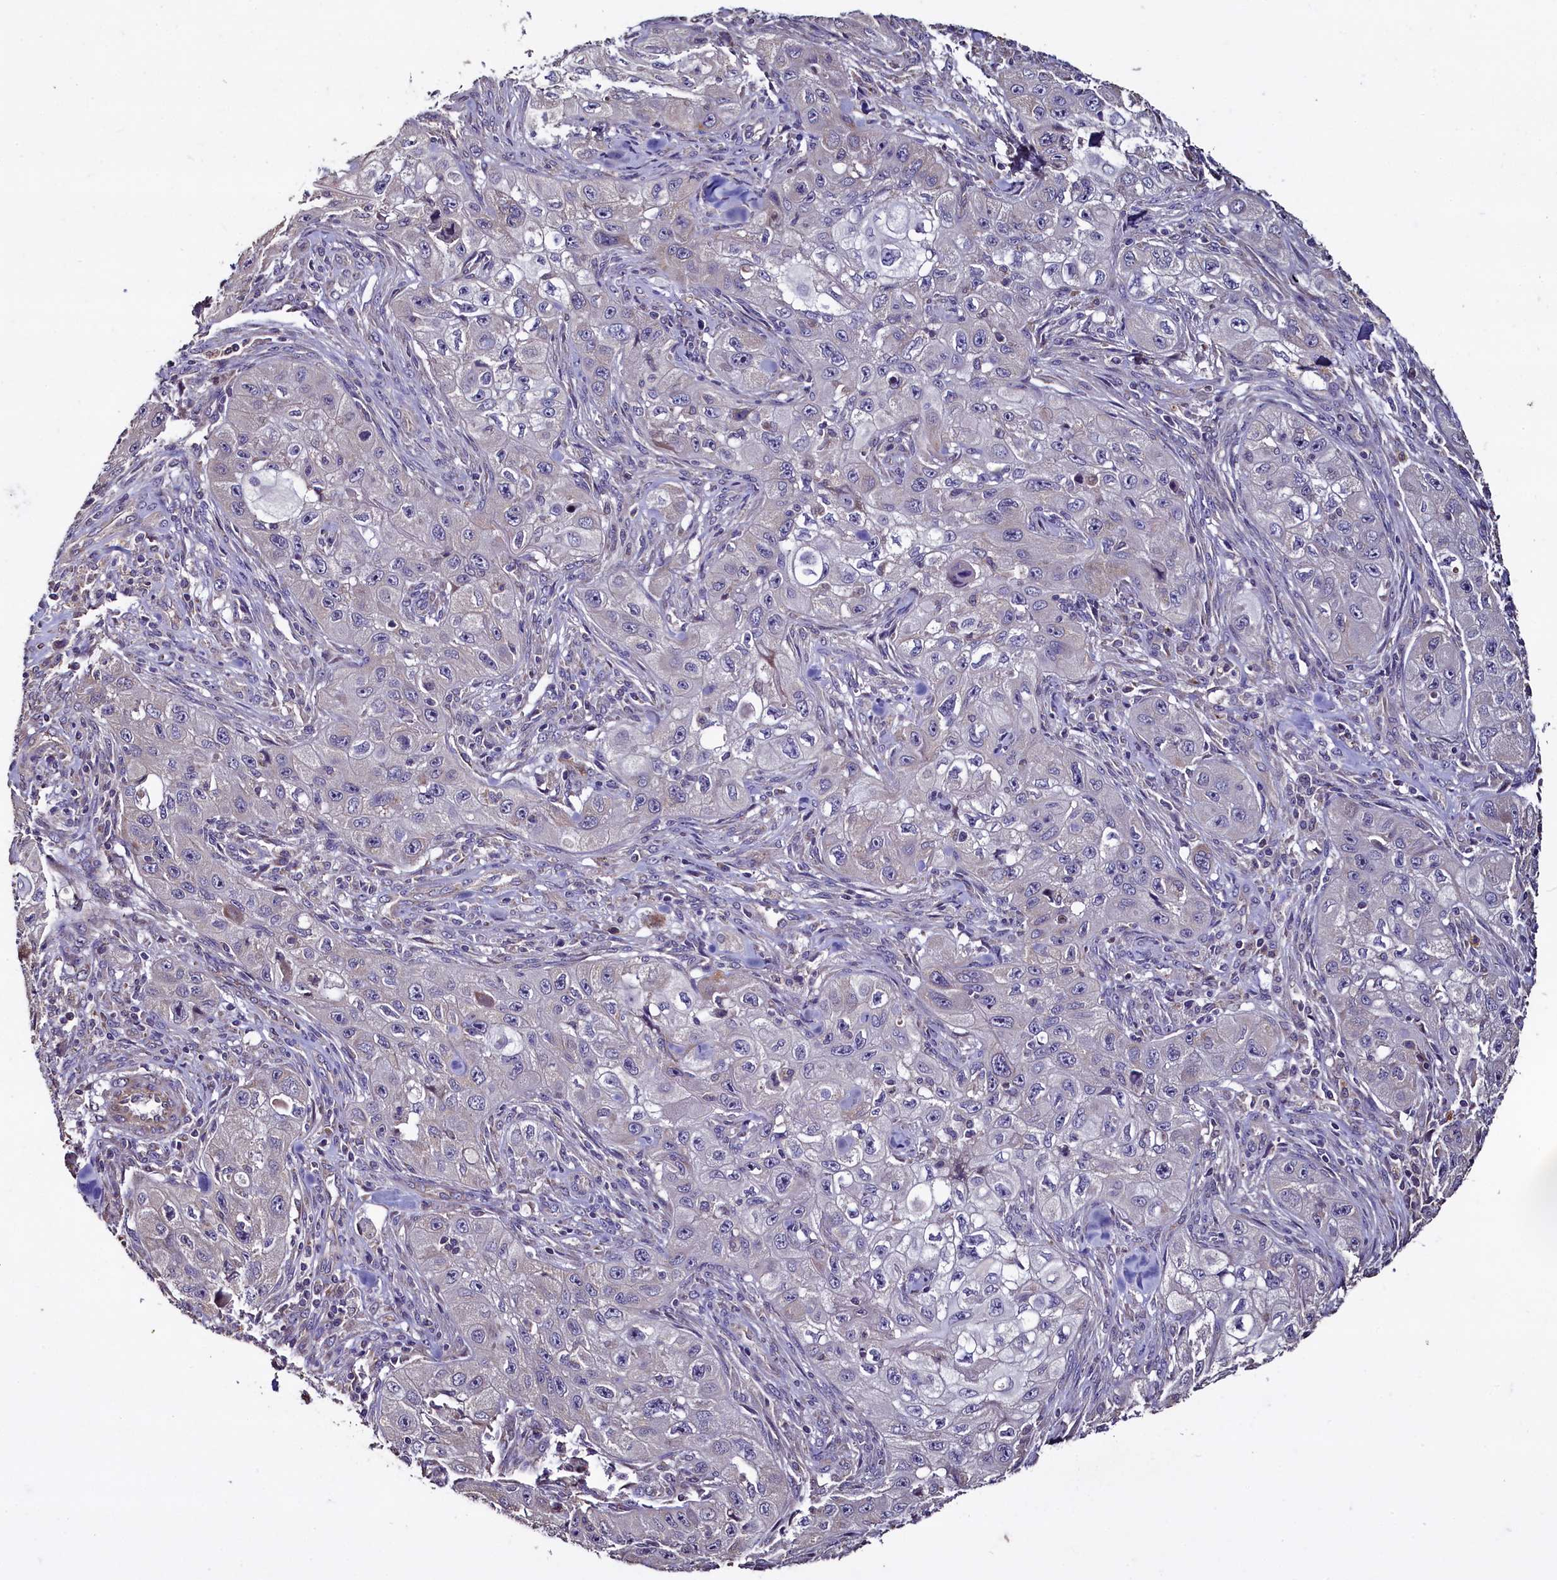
{"staining": {"intensity": "negative", "quantity": "none", "location": "none"}, "tissue": "skin cancer", "cell_type": "Tumor cells", "image_type": "cancer", "snomed": [{"axis": "morphology", "description": "Squamous cell carcinoma, NOS"}, {"axis": "topography", "description": "Skin"}, {"axis": "topography", "description": "Subcutis"}], "caption": "Histopathology image shows no significant protein positivity in tumor cells of skin squamous cell carcinoma.", "gene": "COQ9", "patient": {"sex": "male", "age": 73}}